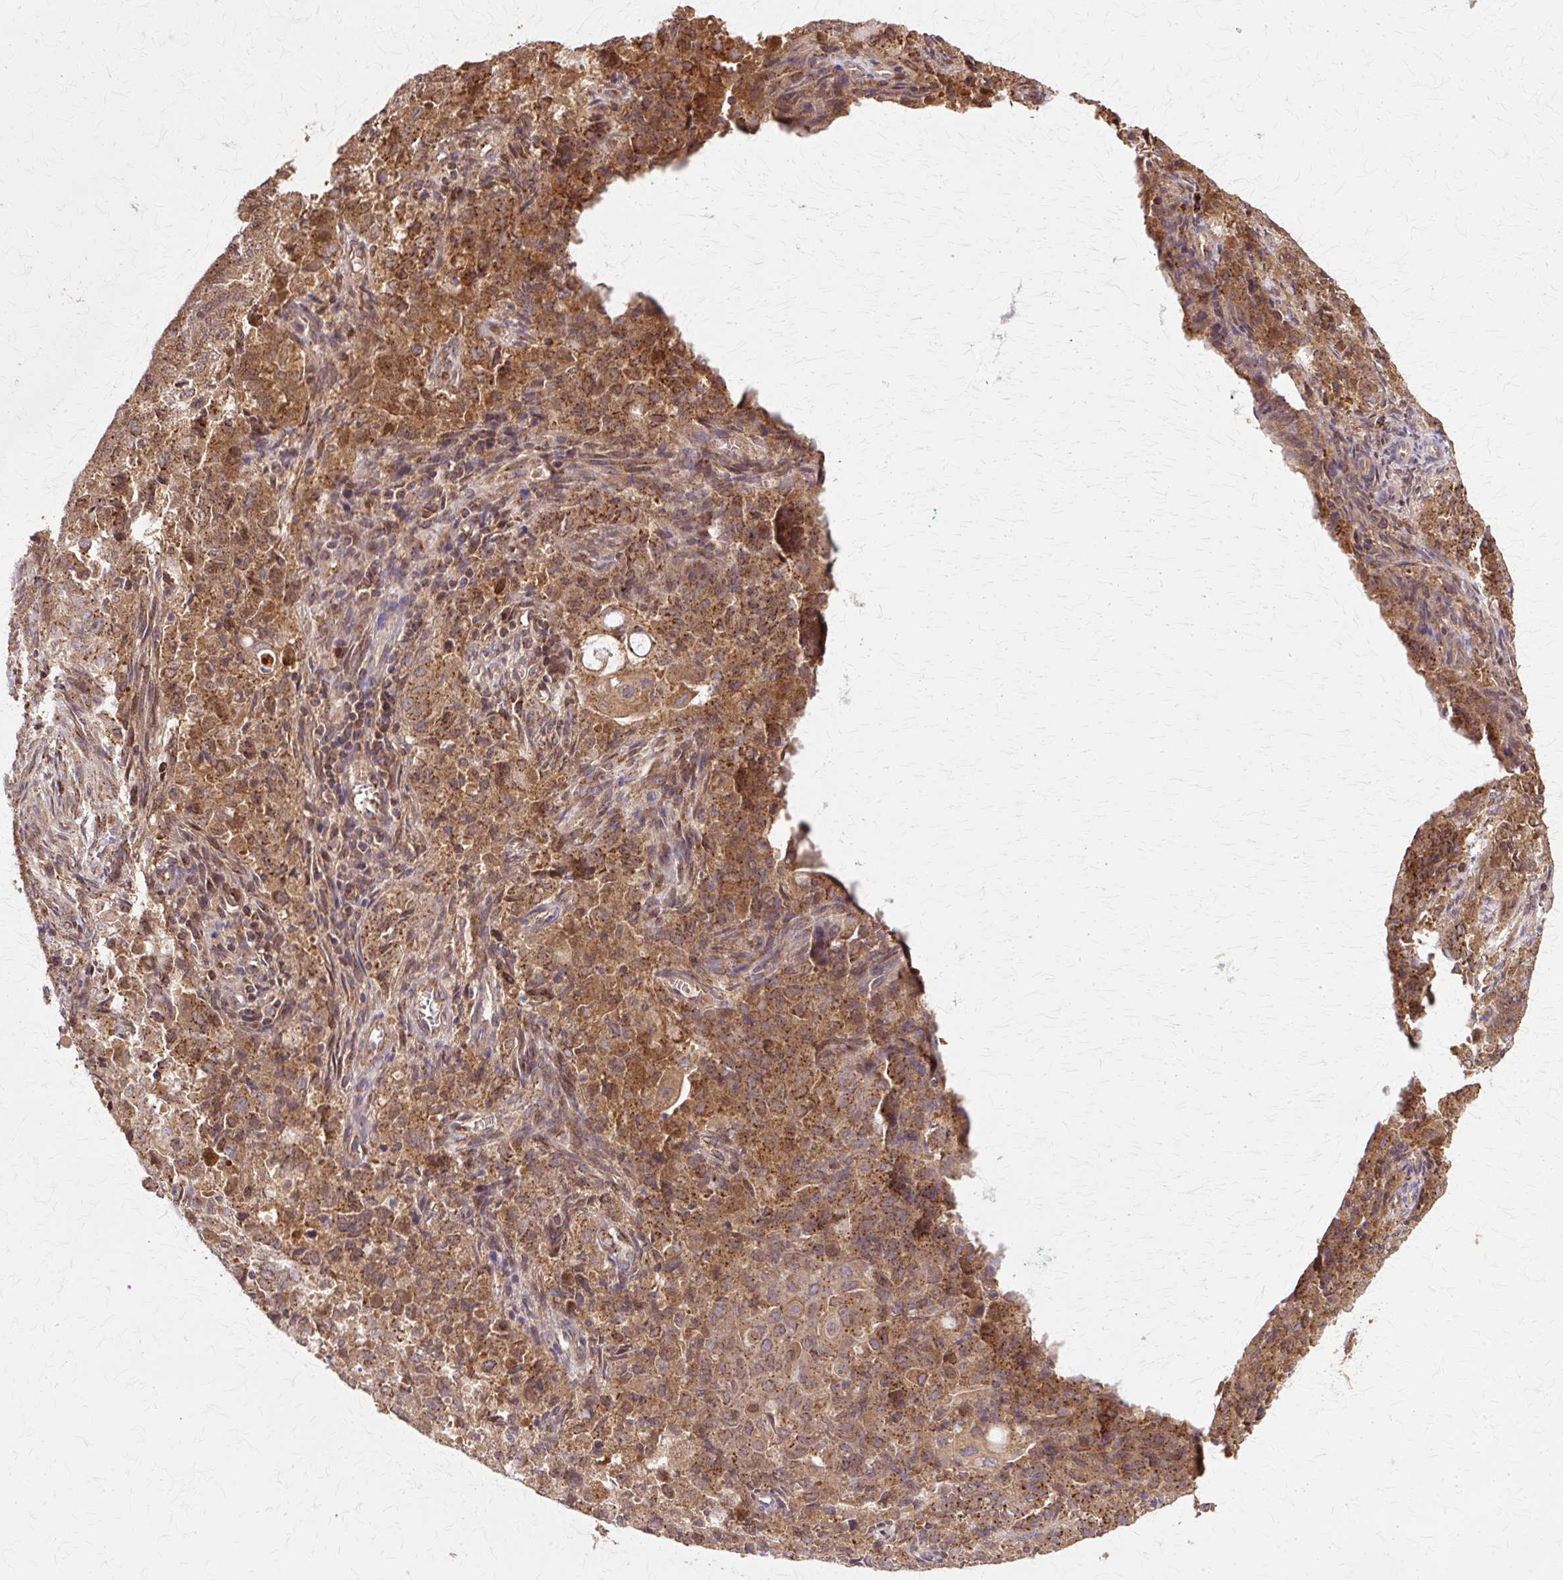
{"staining": {"intensity": "moderate", "quantity": ">75%", "location": "cytoplasmic/membranous"}, "tissue": "endometrial cancer", "cell_type": "Tumor cells", "image_type": "cancer", "snomed": [{"axis": "morphology", "description": "Adenocarcinoma, NOS"}, {"axis": "topography", "description": "Endometrium"}], "caption": "This image demonstrates immunohistochemistry staining of human endometrial cancer, with medium moderate cytoplasmic/membranous expression in approximately >75% of tumor cells.", "gene": "COPB1", "patient": {"sex": "female", "age": 72}}